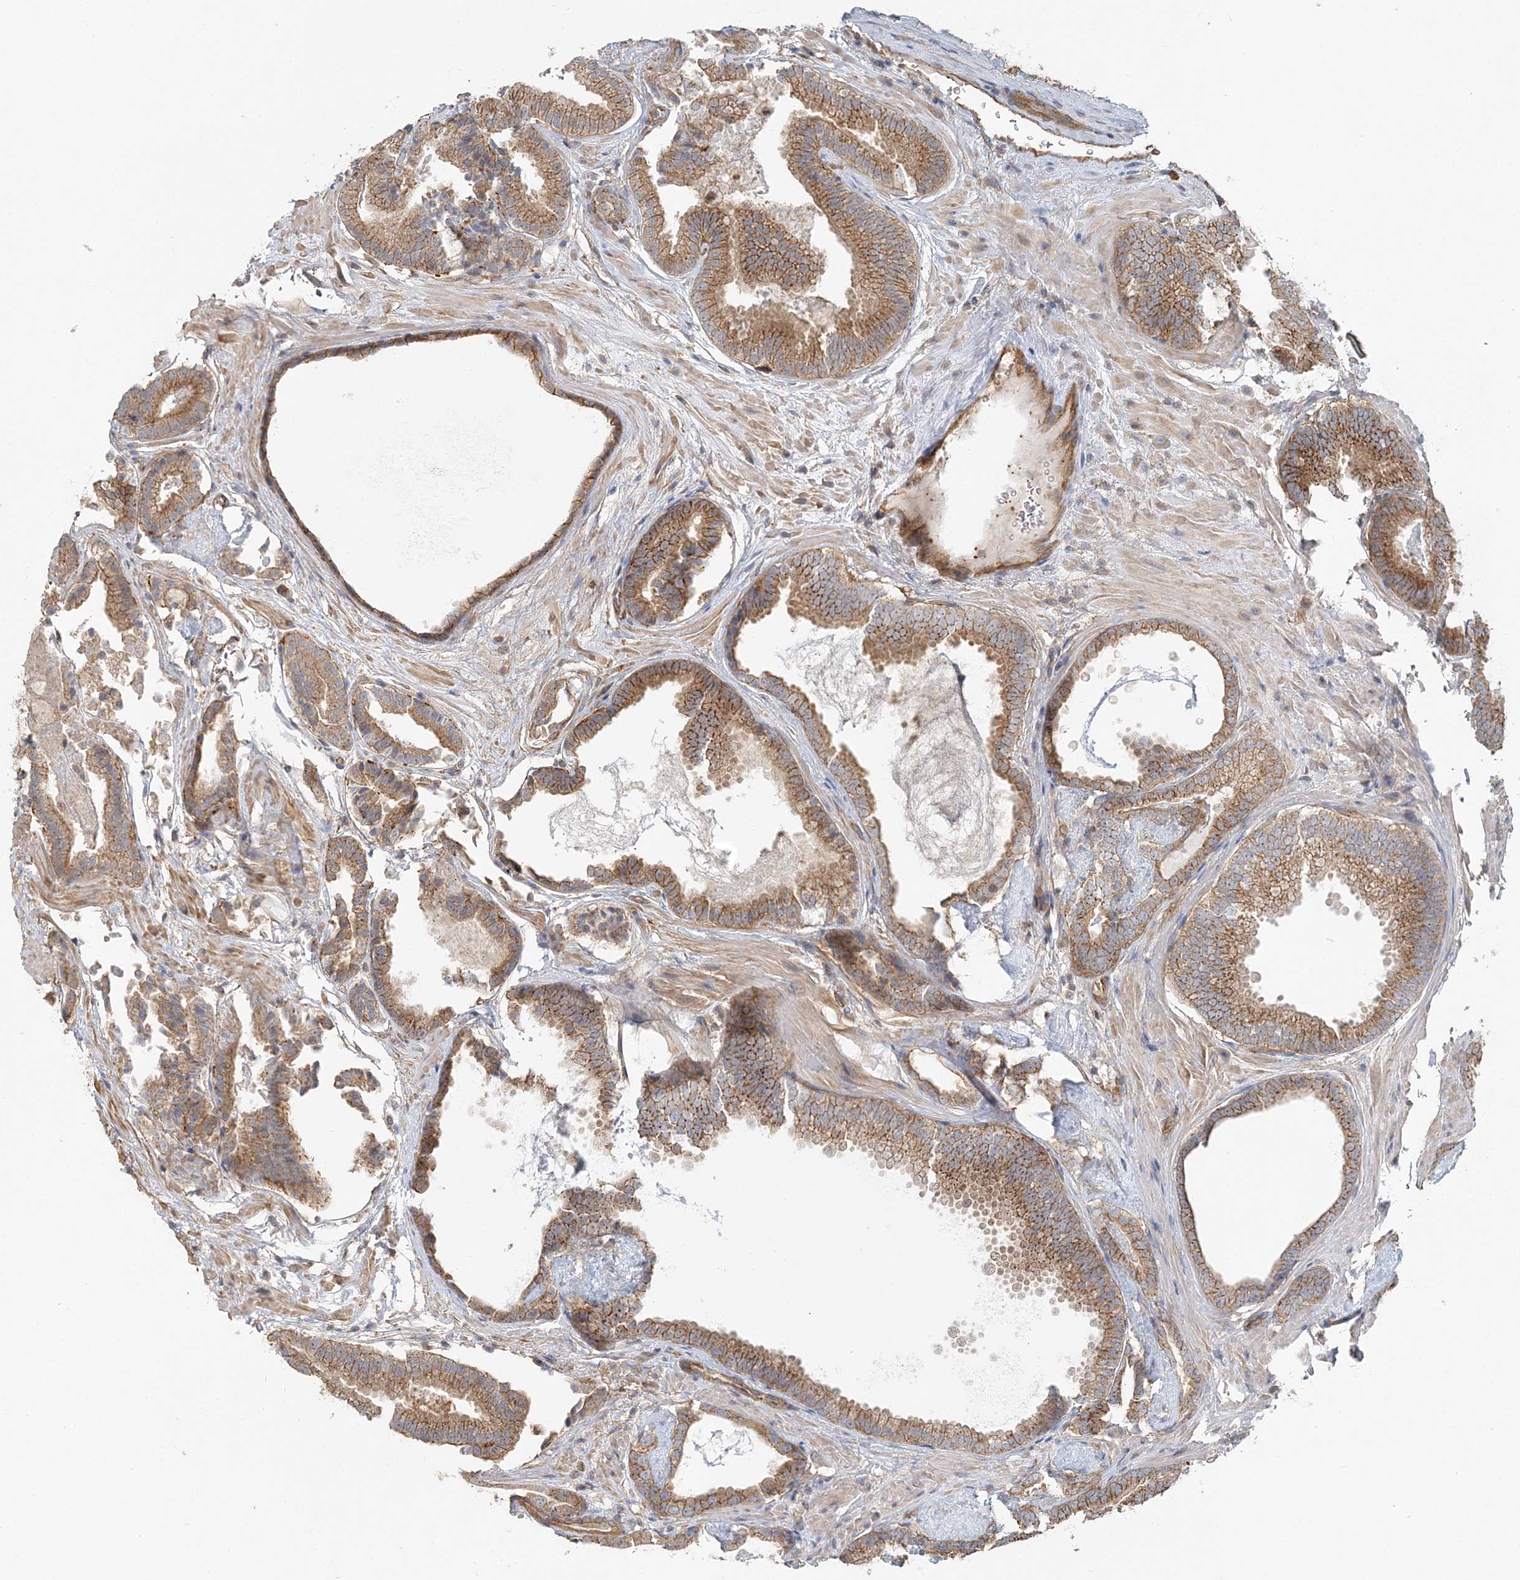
{"staining": {"intensity": "moderate", "quantity": ">75%", "location": "cytoplasmic/membranous"}, "tissue": "prostate cancer", "cell_type": "Tumor cells", "image_type": "cancer", "snomed": [{"axis": "morphology", "description": "Adenocarcinoma, Low grade"}, {"axis": "topography", "description": "Prostate"}], "caption": "A photomicrograph of low-grade adenocarcinoma (prostate) stained for a protein reveals moderate cytoplasmic/membranous brown staining in tumor cells.", "gene": "MAT2B", "patient": {"sex": "male", "age": 71}}